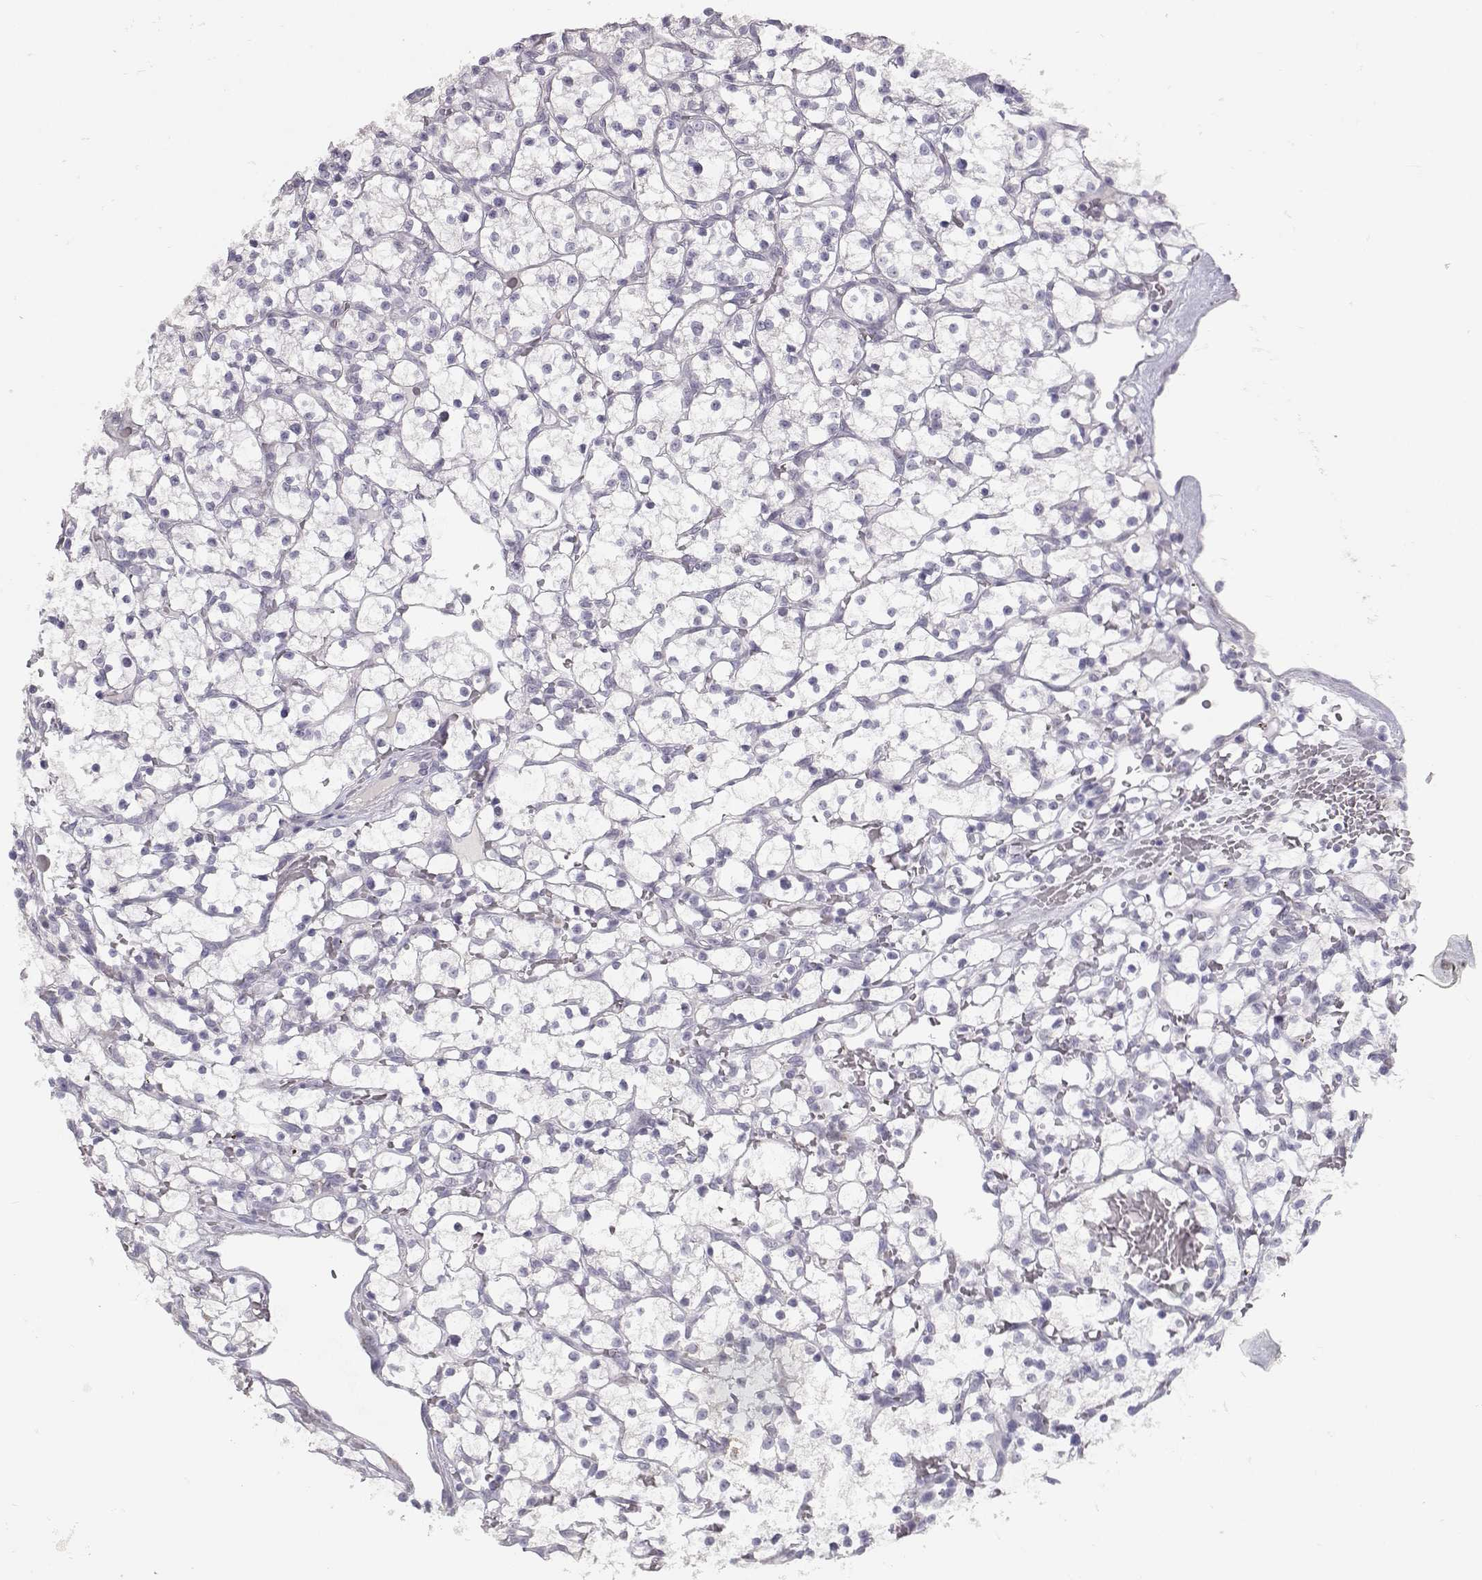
{"staining": {"intensity": "negative", "quantity": "none", "location": "none"}, "tissue": "renal cancer", "cell_type": "Tumor cells", "image_type": "cancer", "snomed": [{"axis": "morphology", "description": "Adenocarcinoma, NOS"}, {"axis": "topography", "description": "Kidney"}], "caption": "Tumor cells show no significant protein positivity in adenocarcinoma (renal).", "gene": "LAMB3", "patient": {"sex": "female", "age": 64}}